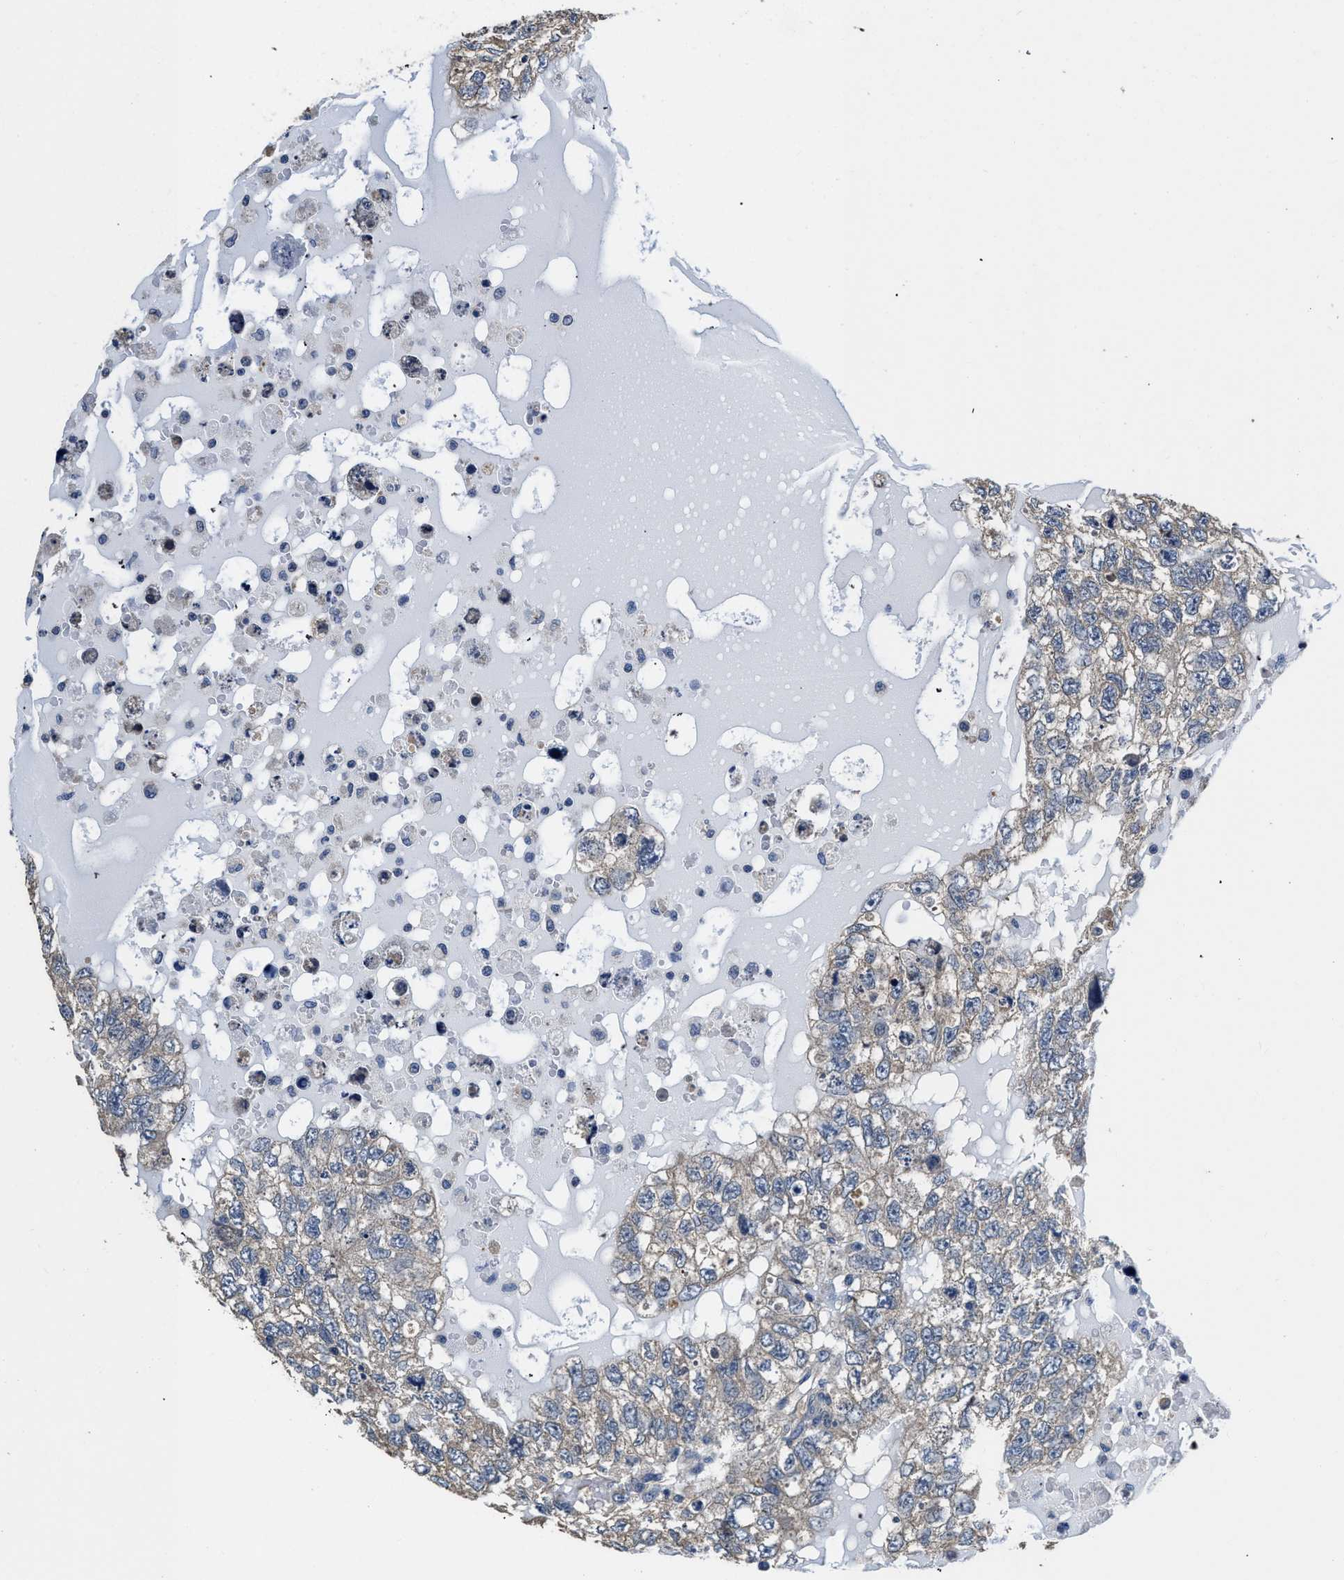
{"staining": {"intensity": "weak", "quantity": ">75%", "location": "cytoplasmic/membranous"}, "tissue": "testis cancer", "cell_type": "Tumor cells", "image_type": "cancer", "snomed": [{"axis": "morphology", "description": "Carcinoma, Embryonal, NOS"}, {"axis": "topography", "description": "Testis"}], "caption": "Weak cytoplasmic/membranous expression is appreciated in about >75% of tumor cells in embryonal carcinoma (testis).", "gene": "C22orf42", "patient": {"sex": "male", "age": 36}}